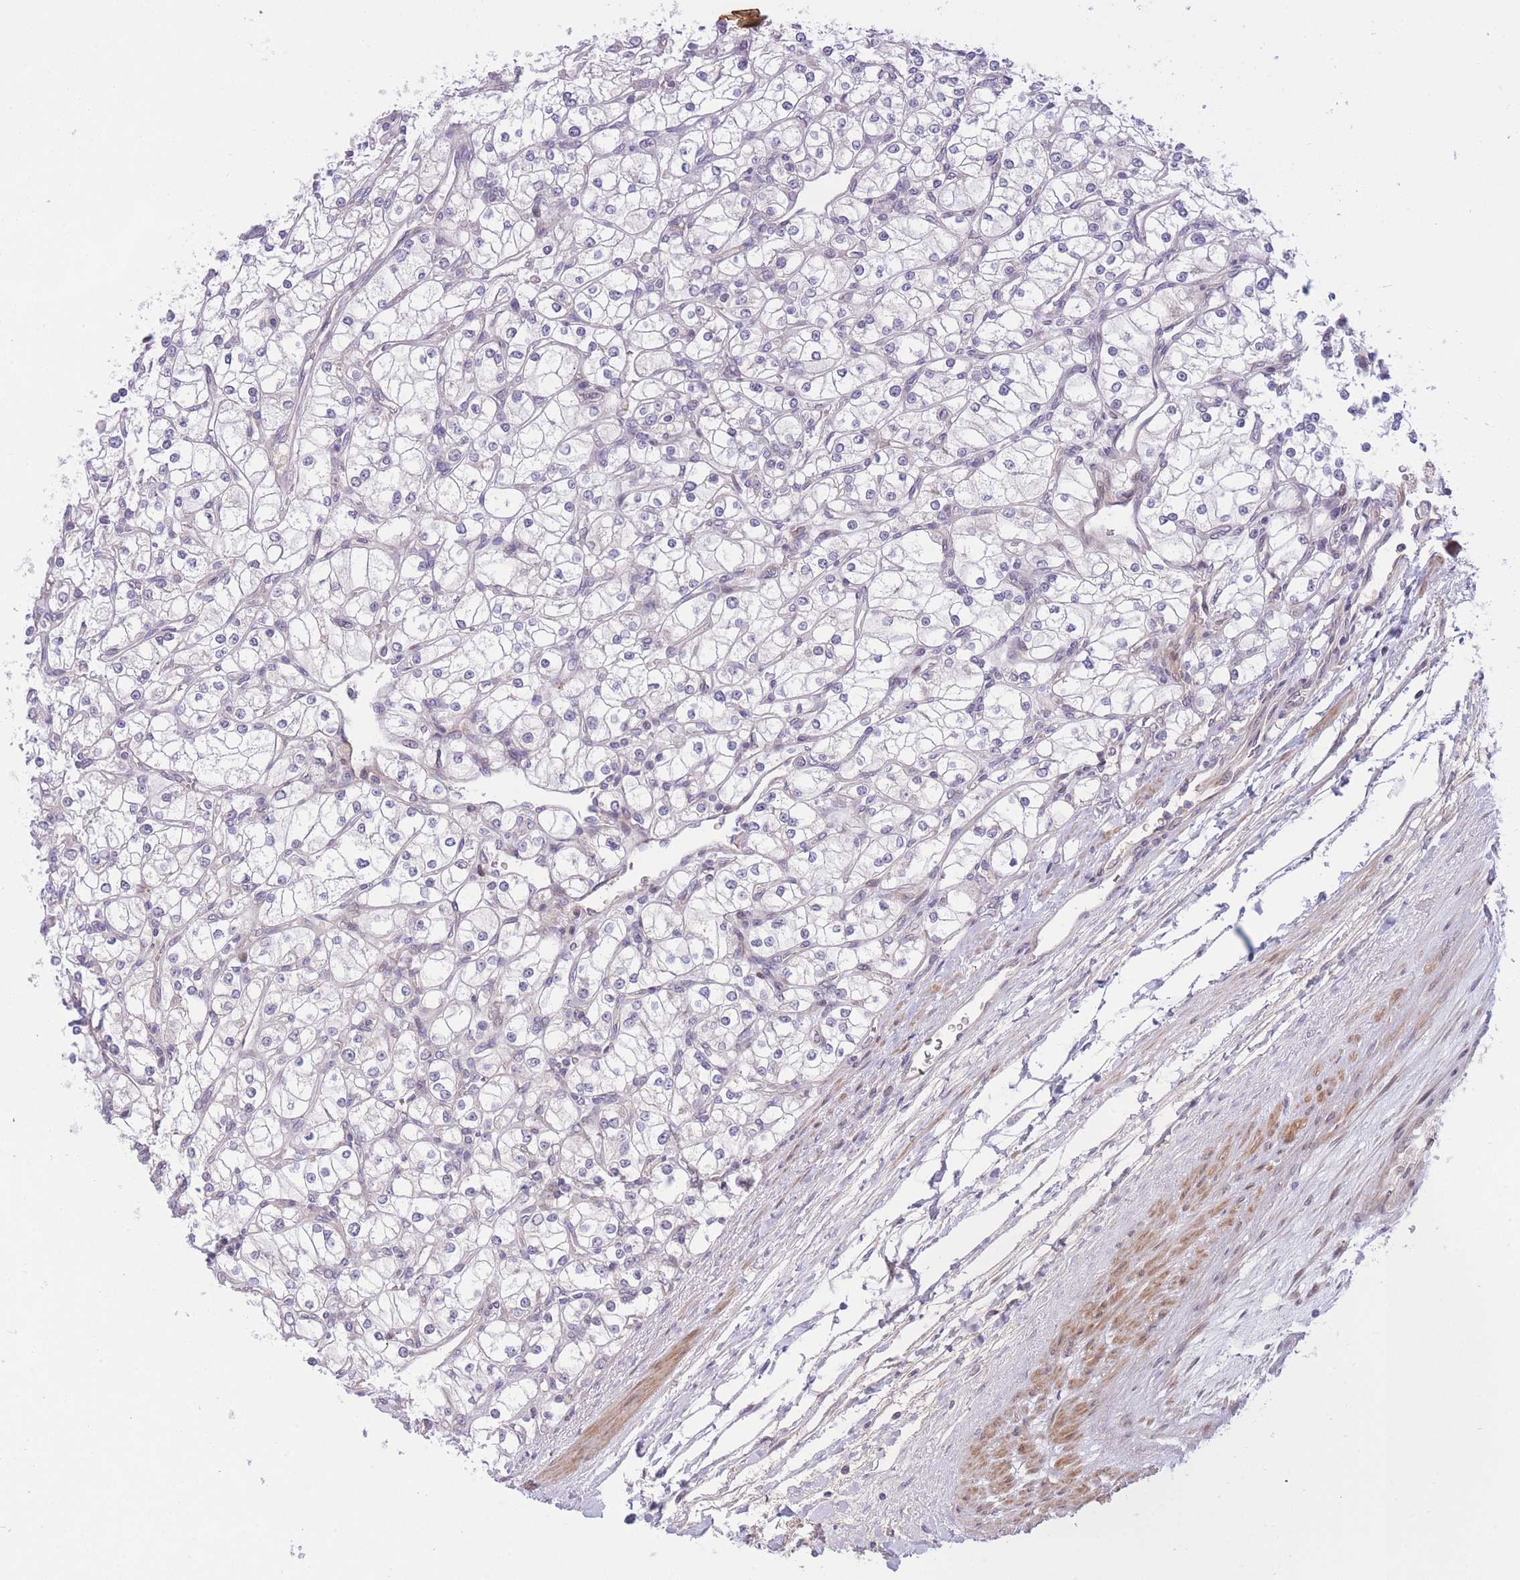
{"staining": {"intensity": "negative", "quantity": "none", "location": "none"}, "tissue": "renal cancer", "cell_type": "Tumor cells", "image_type": "cancer", "snomed": [{"axis": "morphology", "description": "Adenocarcinoma, NOS"}, {"axis": "topography", "description": "Kidney"}], "caption": "This is an immunohistochemistry image of human renal adenocarcinoma. There is no positivity in tumor cells.", "gene": "CDC25B", "patient": {"sex": "male", "age": 80}}